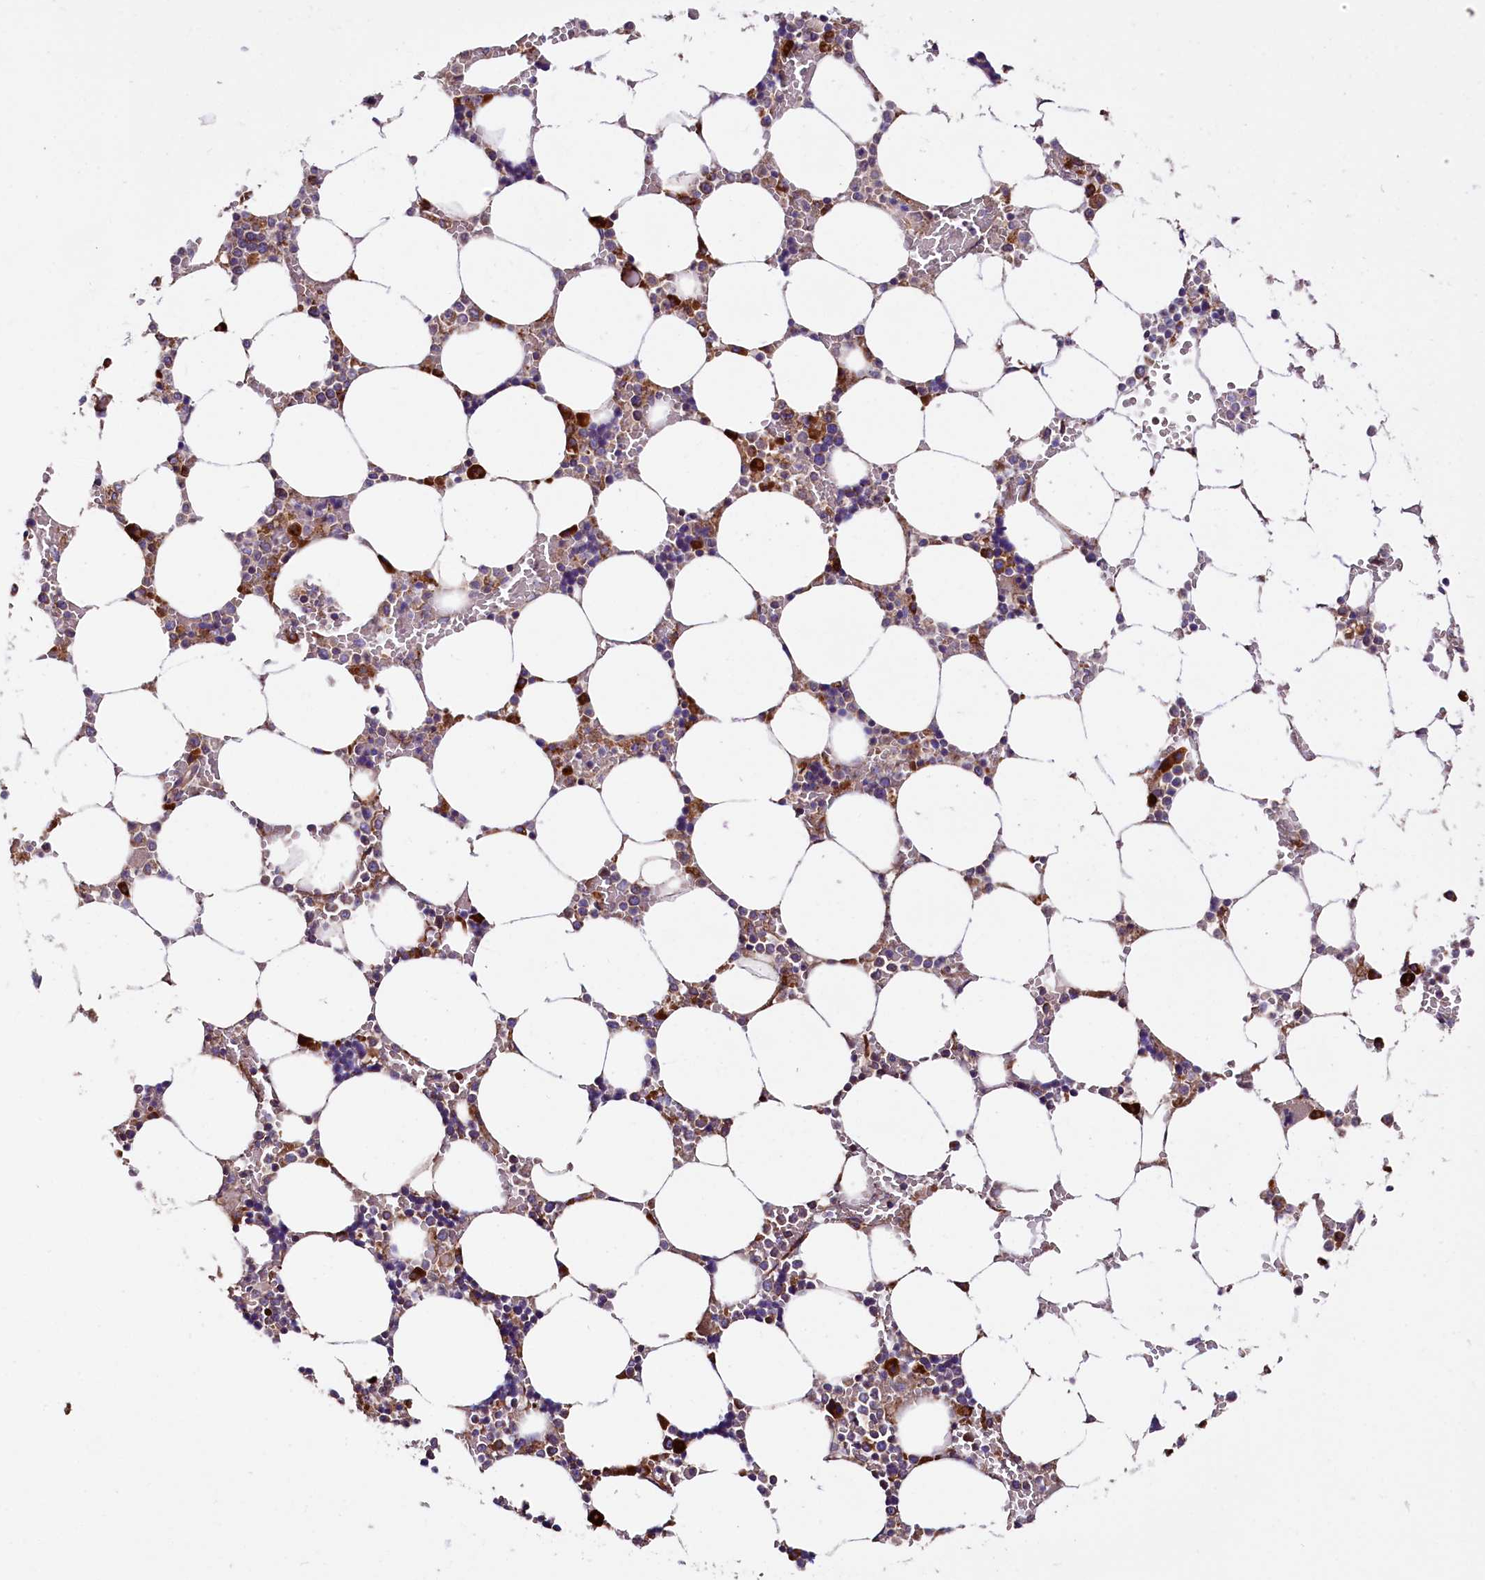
{"staining": {"intensity": "strong", "quantity": "<25%", "location": "cytoplasmic/membranous"}, "tissue": "bone marrow", "cell_type": "Hematopoietic cells", "image_type": "normal", "snomed": [{"axis": "morphology", "description": "Normal tissue, NOS"}, {"axis": "topography", "description": "Bone marrow"}], "caption": "Immunohistochemical staining of benign bone marrow reveals <25% levels of strong cytoplasmic/membranous protein expression in about <25% of hematopoietic cells.", "gene": "ZSWIM1", "patient": {"sex": "male", "age": 64}}